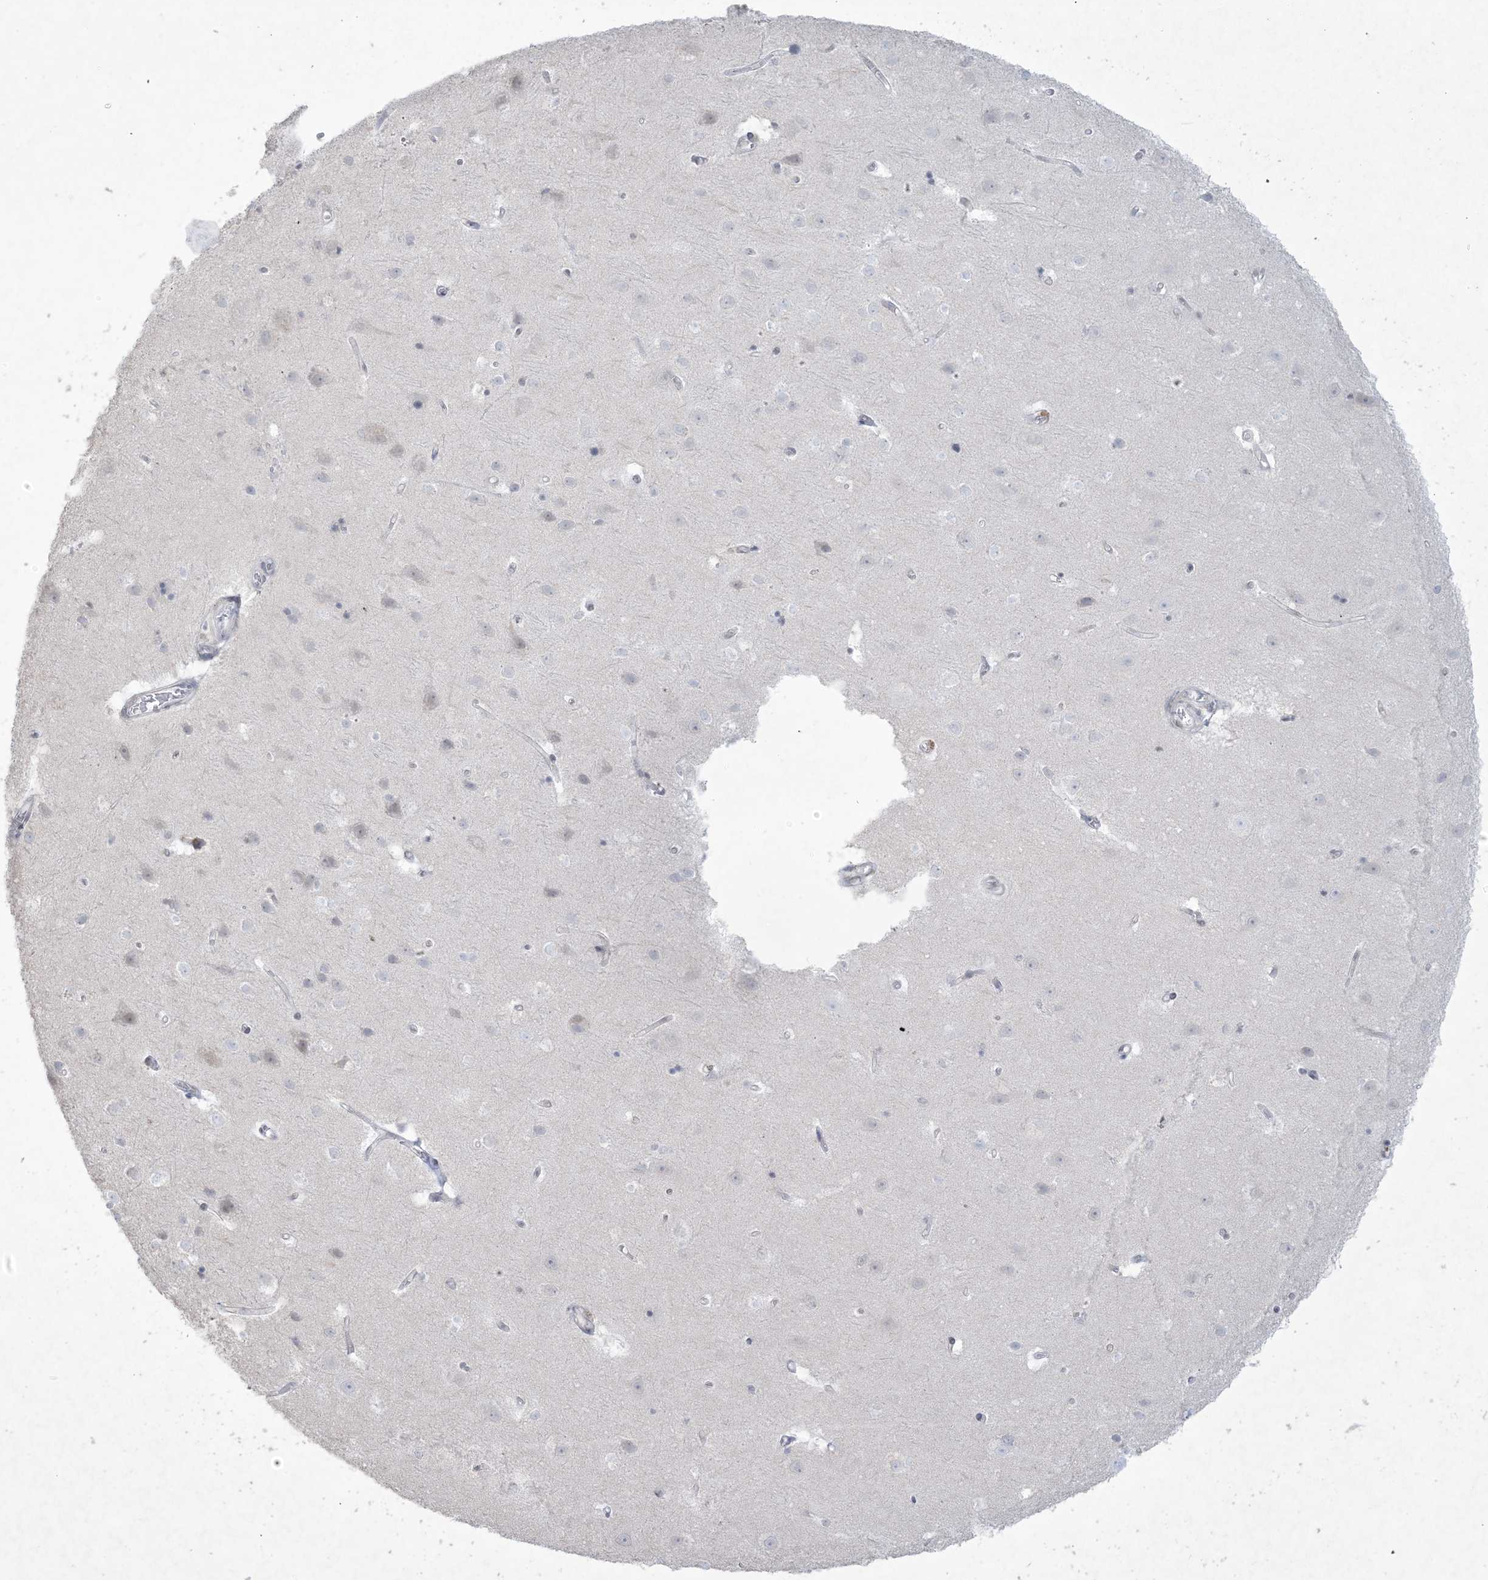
{"staining": {"intensity": "negative", "quantity": "none", "location": "none"}, "tissue": "cerebral cortex", "cell_type": "Endothelial cells", "image_type": "normal", "snomed": [{"axis": "morphology", "description": "Normal tissue, NOS"}, {"axis": "topography", "description": "Cerebral cortex"}], "caption": "A histopathology image of cerebral cortex stained for a protein demonstrates no brown staining in endothelial cells. (Brightfield microscopy of DAB IHC at high magnification).", "gene": "HOMEZ", "patient": {"sex": "male", "age": 54}}